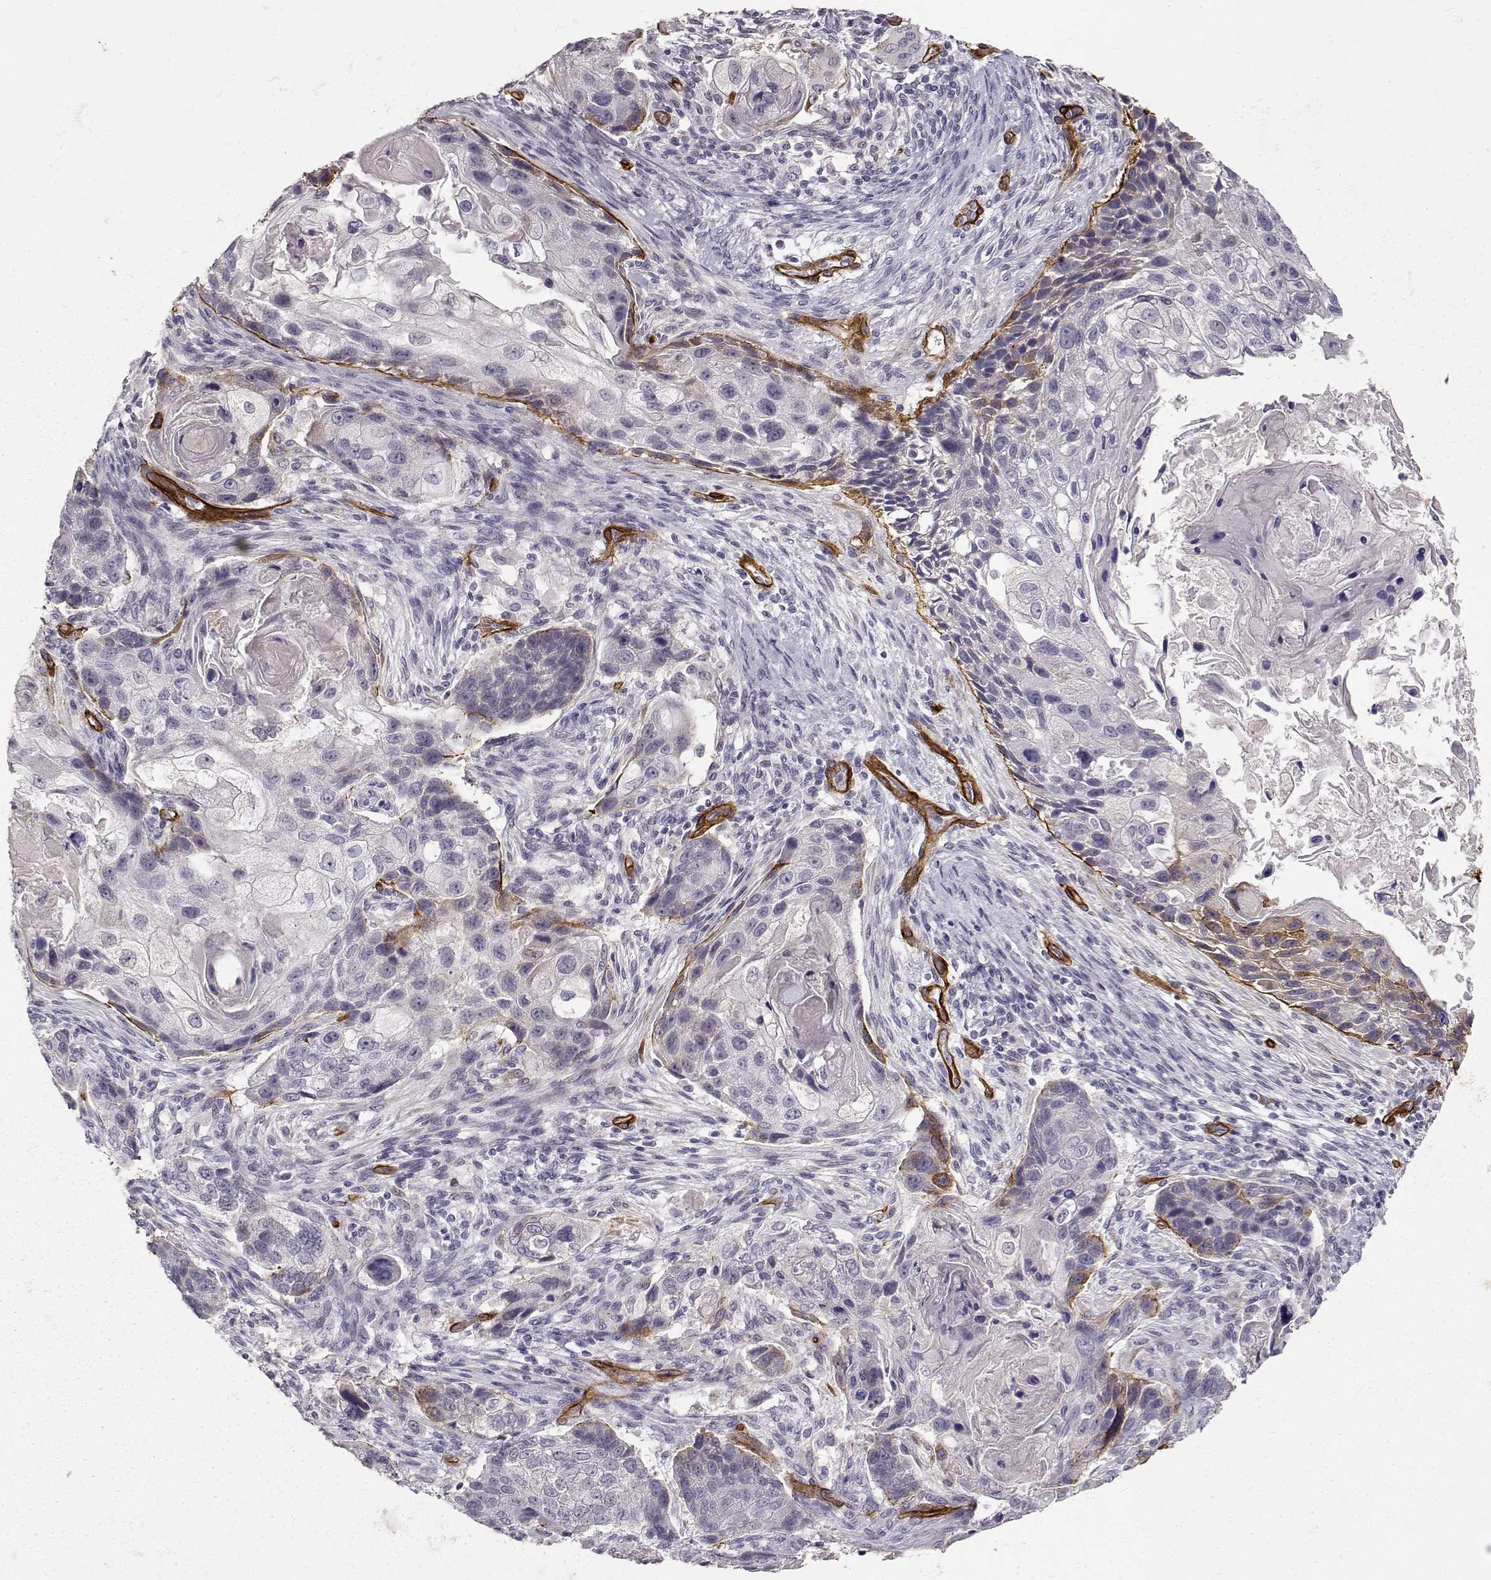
{"staining": {"intensity": "negative", "quantity": "none", "location": "none"}, "tissue": "lung cancer", "cell_type": "Tumor cells", "image_type": "cancer", "snomed": [{"axis": "morphology", "description": "Squamous cell carcinoma, NOS"}, {"axis": "topography", "description": "Lung"}], "caption": "A photomicrograph of human lung cancer (squamous cell carcinoma) is negative for staining in tumor cells.", "gene": "LAMC1", "patient": {"sex": "male", "age": 69}}